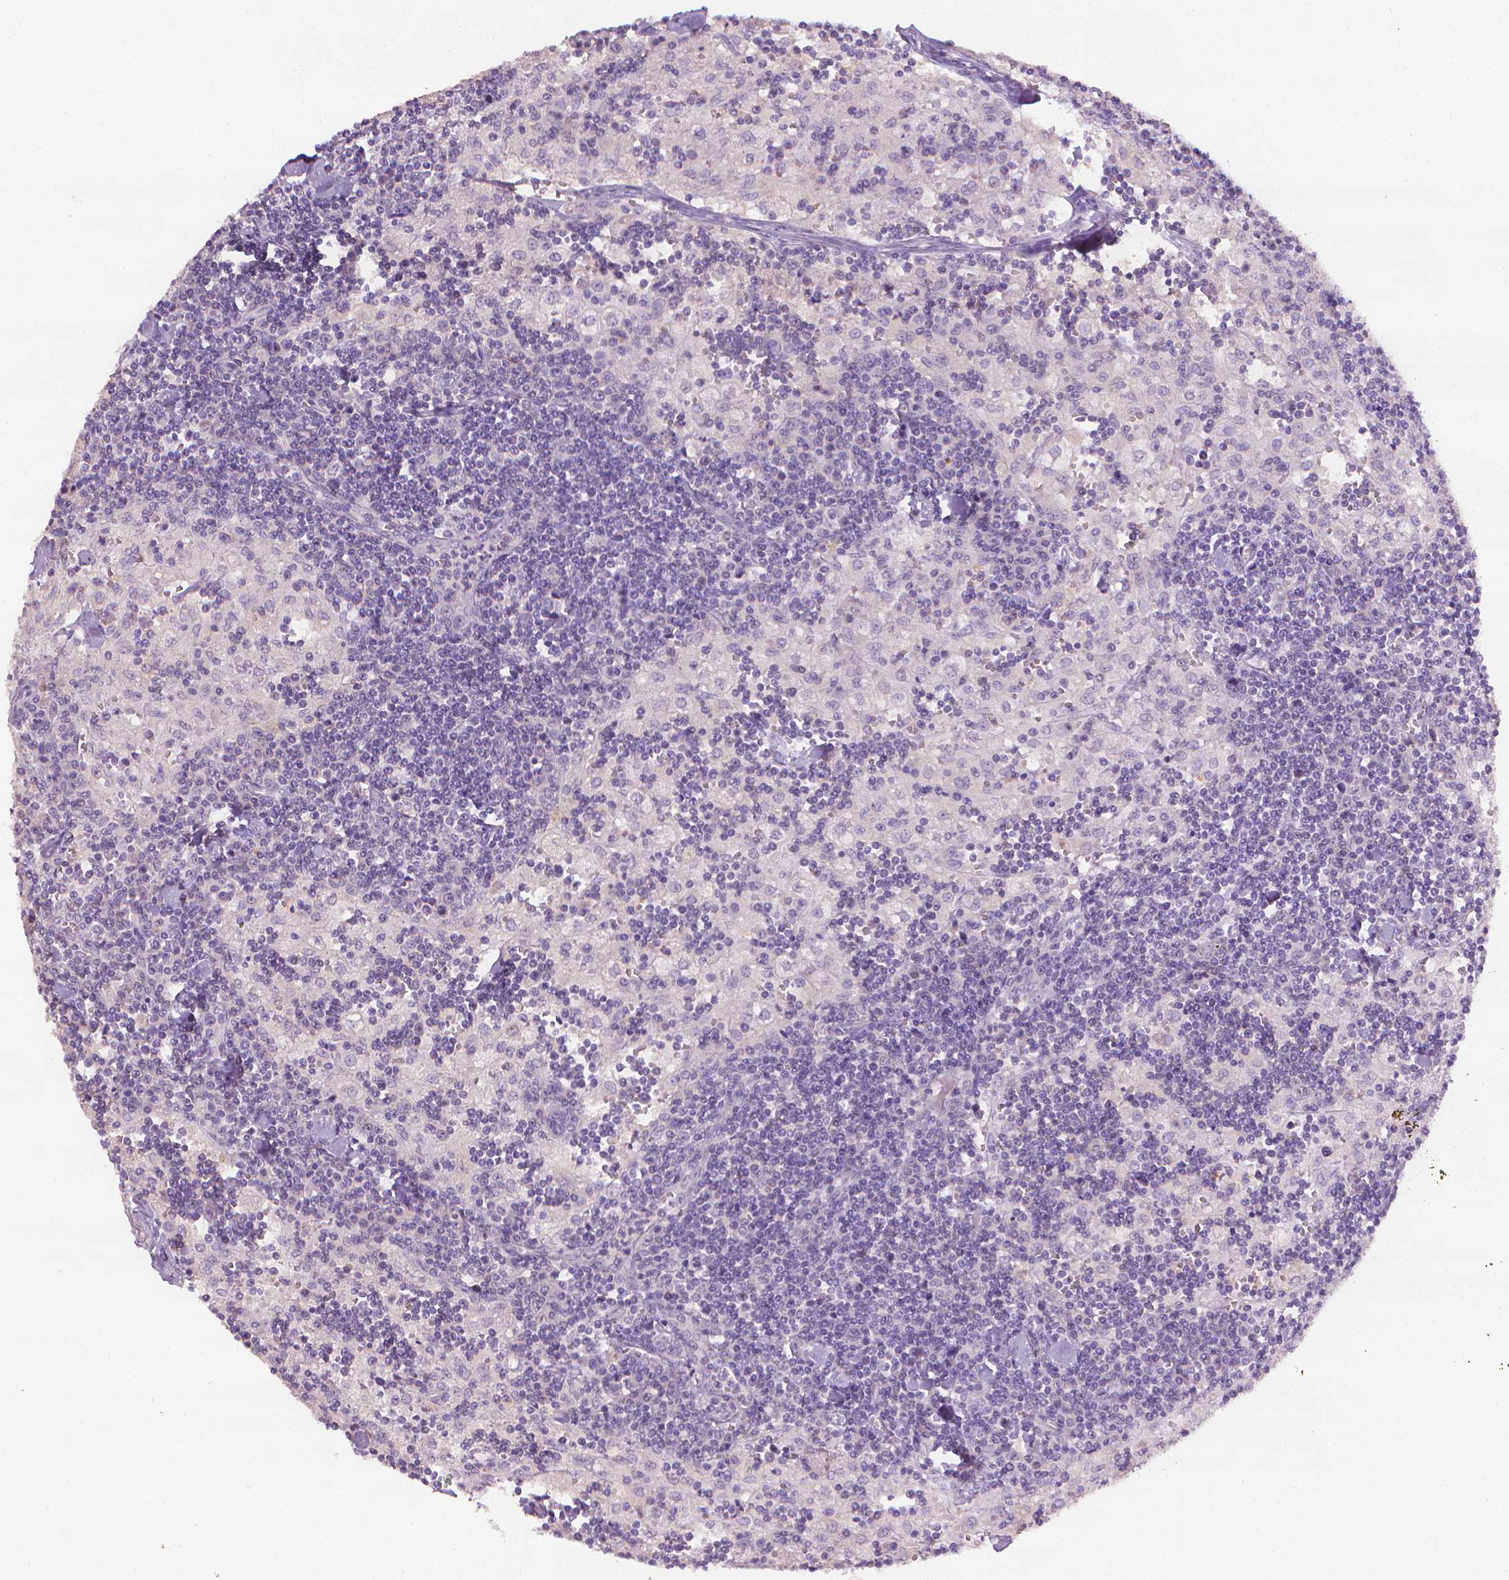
{"staining": {"intensity": "negative", "quantity": "none", "location": "none"}, "tissue": "lymph node", "cell_type": "Germinal center cells", "image_type": "normal", "snomed": [{"axis": "morphology", "description": "Normal tissue, NOS"}, {"axis": "topography", "description": "Lymph node"}], "caption": "This is an immunohistochemistry (IHC) micrograph of benign human lymph node. There is no positivity in germinal center cells.", "gene": "FASN", "patient": {"sex": "male", "age": 55}}